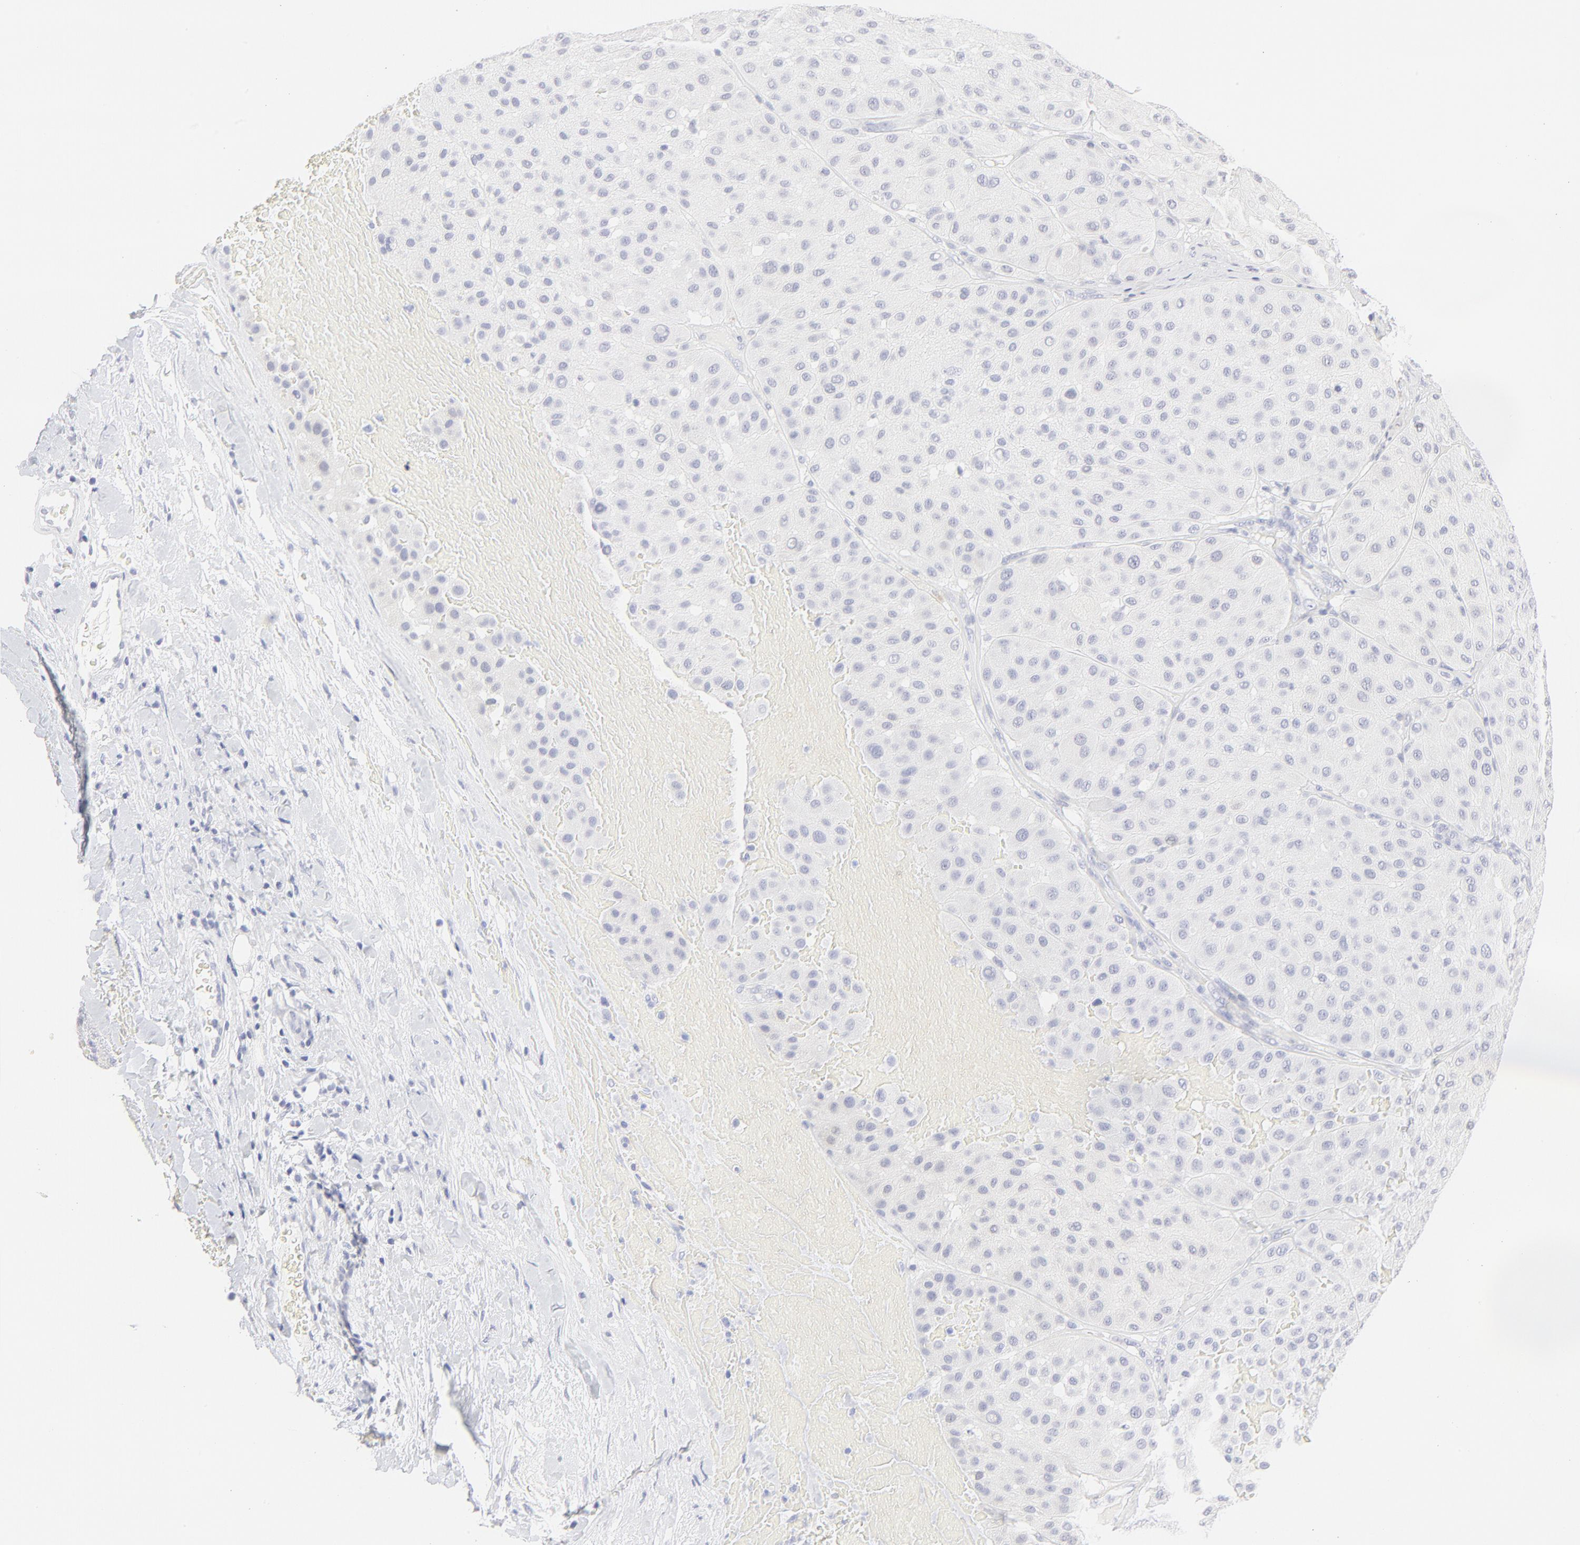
{"staining": {"intensity": "negative", "quantity": "none", "location": "none"}, "tissue": "melanoma", "cell_type": "Tumor cells", "image_type": "cancer", "snomed": [{"axis": "morphology", "description": "Normal tissue, NOS"}, {"axis": "morphology", "description": "Malignant melanoma, Metastatic site"}, {"axis": "topography", "description": "Skin"}], "caption": "IHC image of neoplastic tissue: melanoma stained with DAB (3,3'-diaminobenzidine) exhibits no significant protein expression in tumor cells.", "gene": "ELF3", "patient": {"sex": "male", "age": 41}}